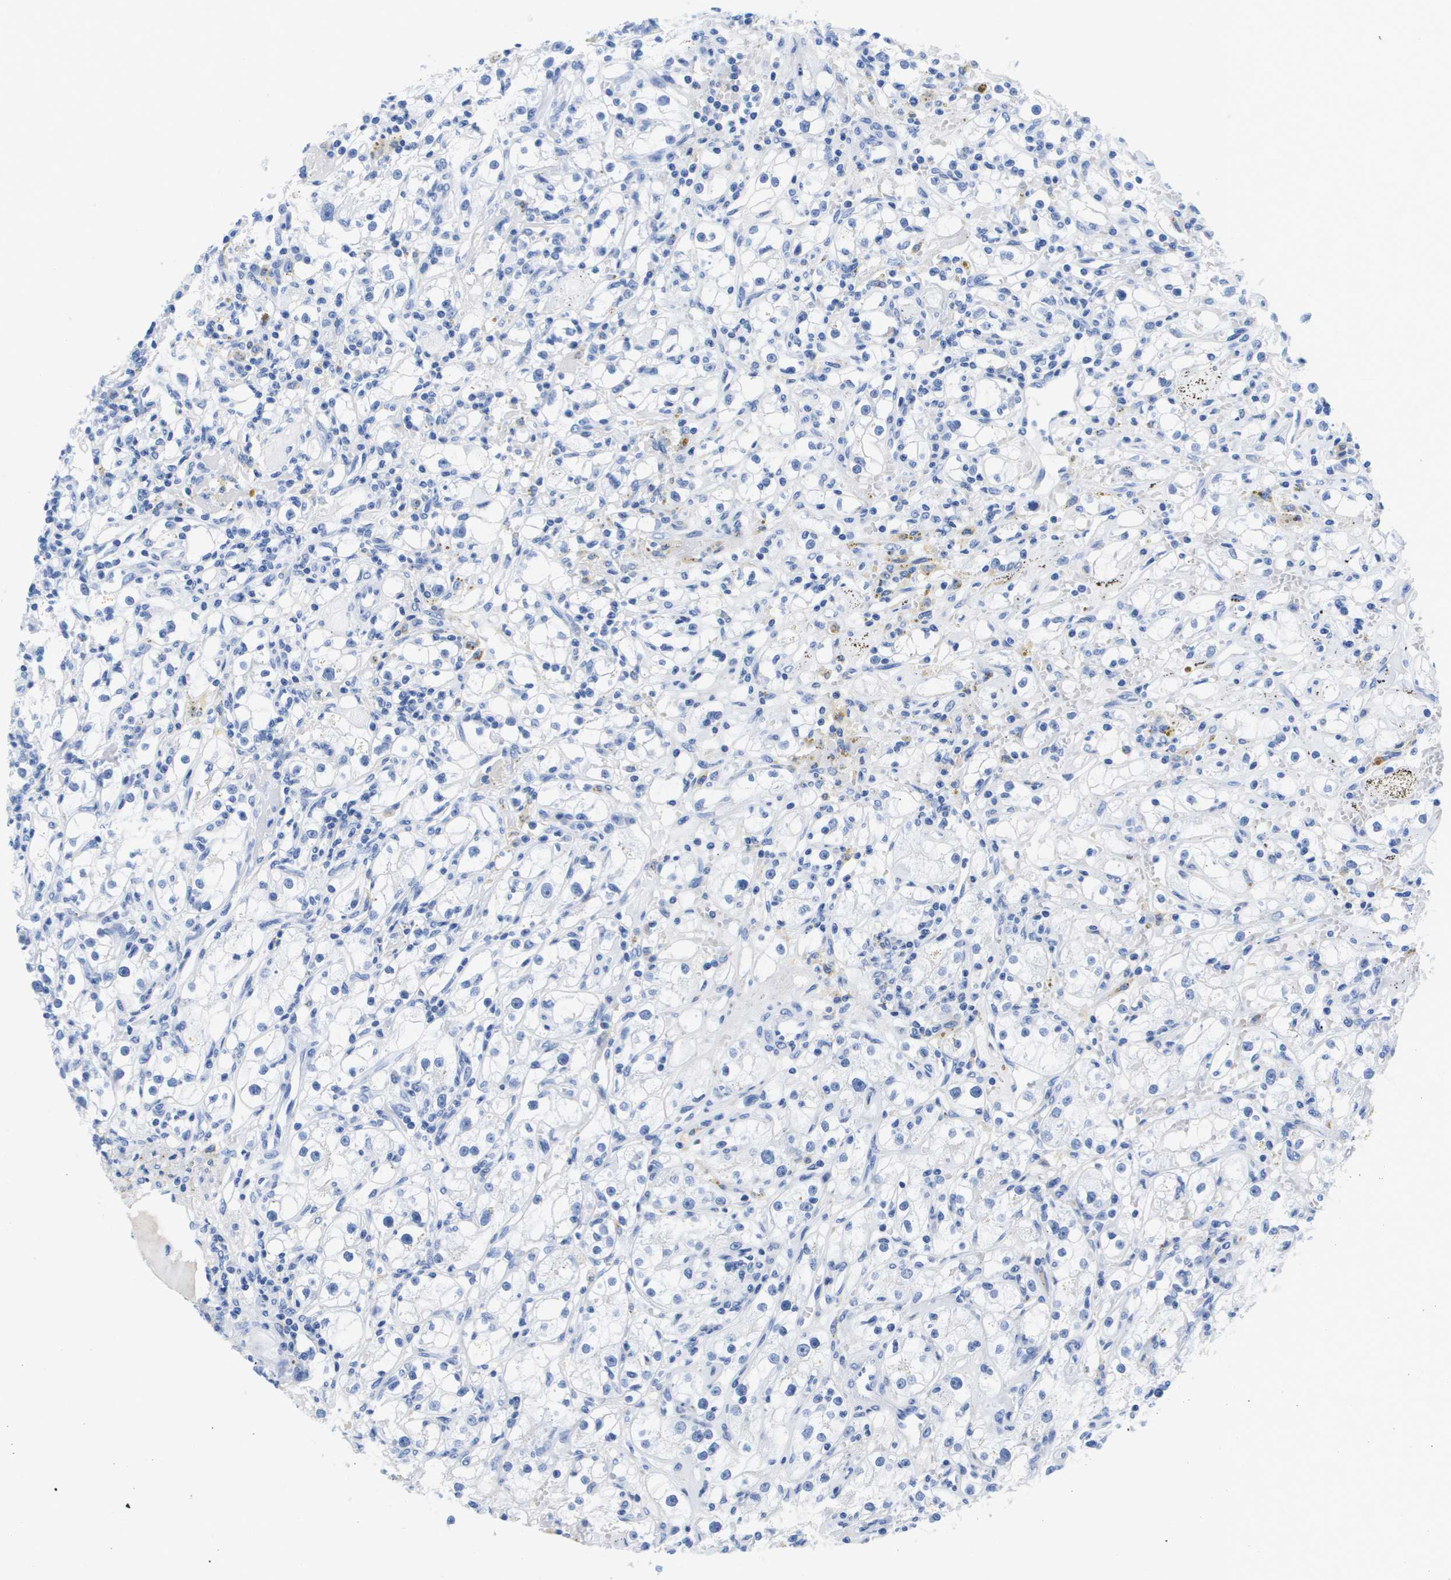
{"staining": {"intensity": "negative", "quantity": "none", "location": "none"}, "tissue": "renal cancer", "cell_type": "Tumor cells", "image_type": "cancer", "snomed": [{"axis": "morphology", "description": "Adenocarcinoma, NOS"}, {"axis": "topography", "description": "Kidney"}], "caption": "A photomicrograph of adenocarcinoma (renal) stained for a protein reveals no brown staining in tumor cells.", "gene": "APOA1", "patient": {"sex": "male", "age": 56}}